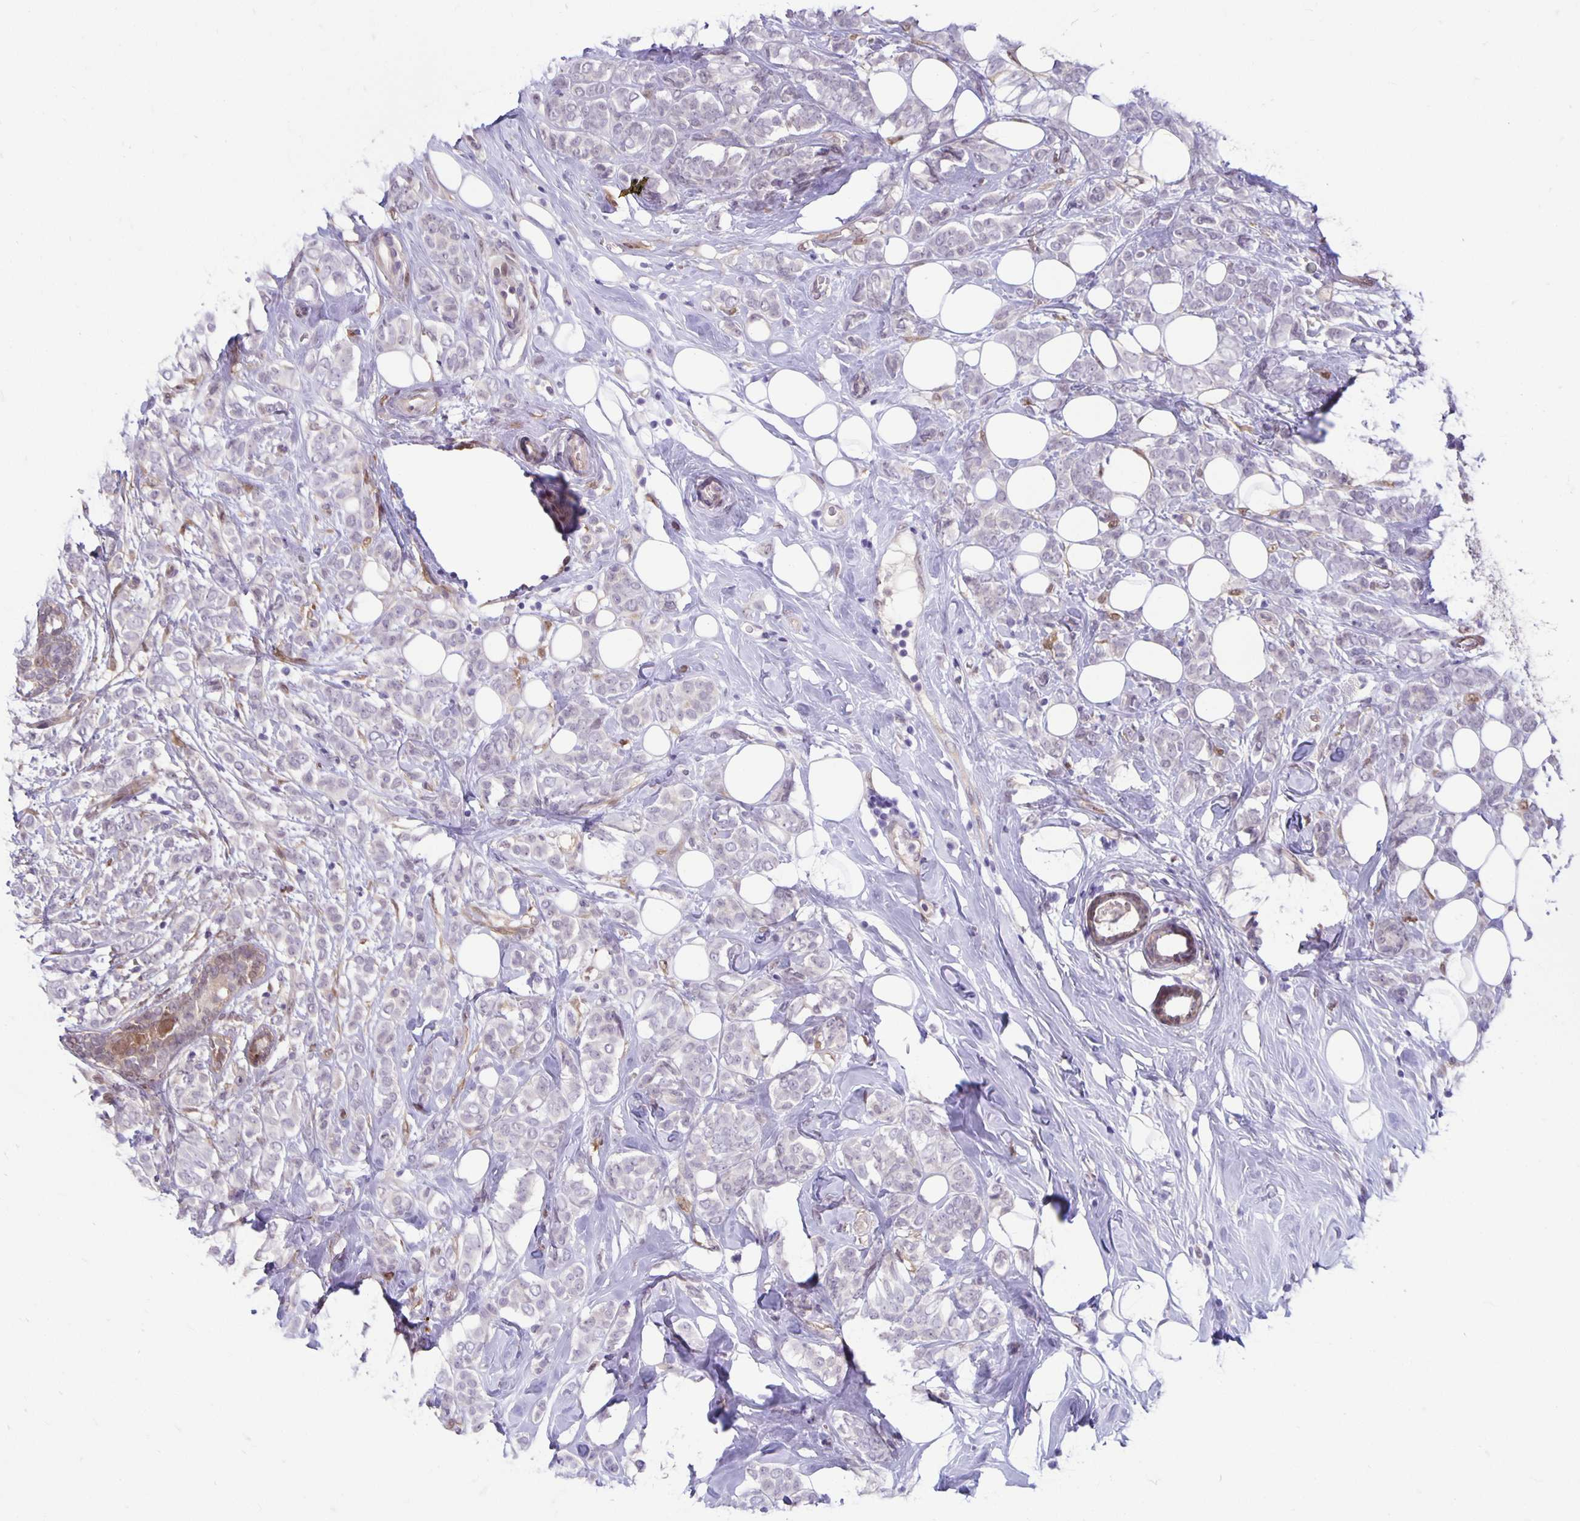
{"staining": {"intensity": "negative", "quantity": "none", "location": "none"}, "tissue": "breast cancer", "cell_type": "Tumor cells", "image_type": "cancer", "snomed": [{"axis": "morphology", "description": "Lobular carcinoma"}, {"axis": "topography", "description": "Breast"}], "caption": "A histopathology image of breast lobular carcinoma stained for a protein shows no brown staining in tumor cells.", "gene": "TAX1BP3", "patient": {"sex": "female", "age": 49}}